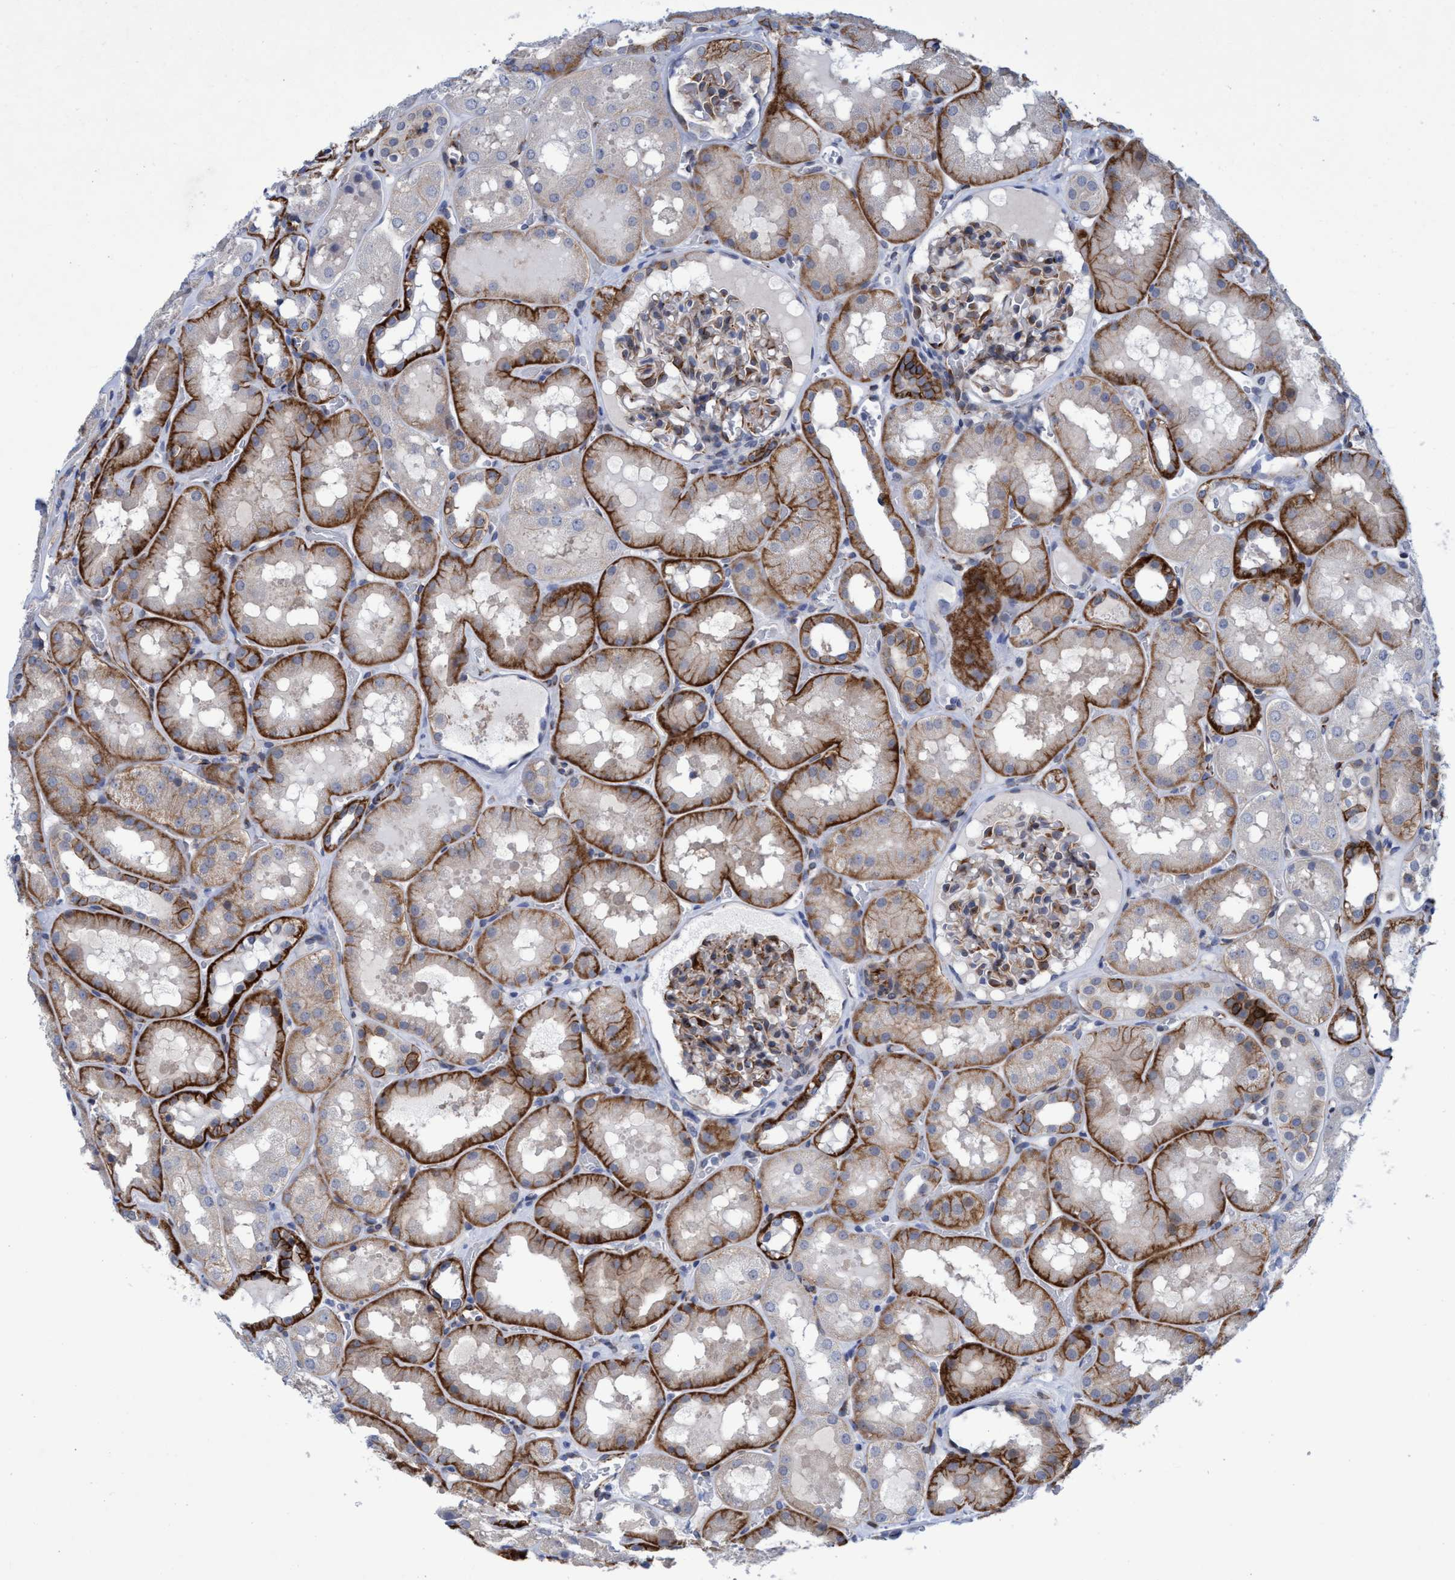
{"staining": {"intensity": "moderate", "quantity": "<25%", "location": "cytoplasmic/membranous"}, "tissue": "kidney", "cell_type": "Cells in glomeruli", "image_type": "normal", "snomed": [{"axis": "morphology", "description": "Normal tissue, NOS"}, {"axis": "topography", "description": "Kidney"}, {"axis": "topography", "description": "Urinary bladder"}], "caption": "Immunohistochemical staining of benign human kidney exhibits low levels of moderate cytoplasmic/membranous expression in approximately <25% of cells in glomeruli. Using DAB (3,3'-diaminobenzidine) (brown) and hematoxylin (blue) stains, captured at high magnification using brightfield microscopy.", "gene": "SLC43A2", "patient": {"sex": "male", "age": 16}}